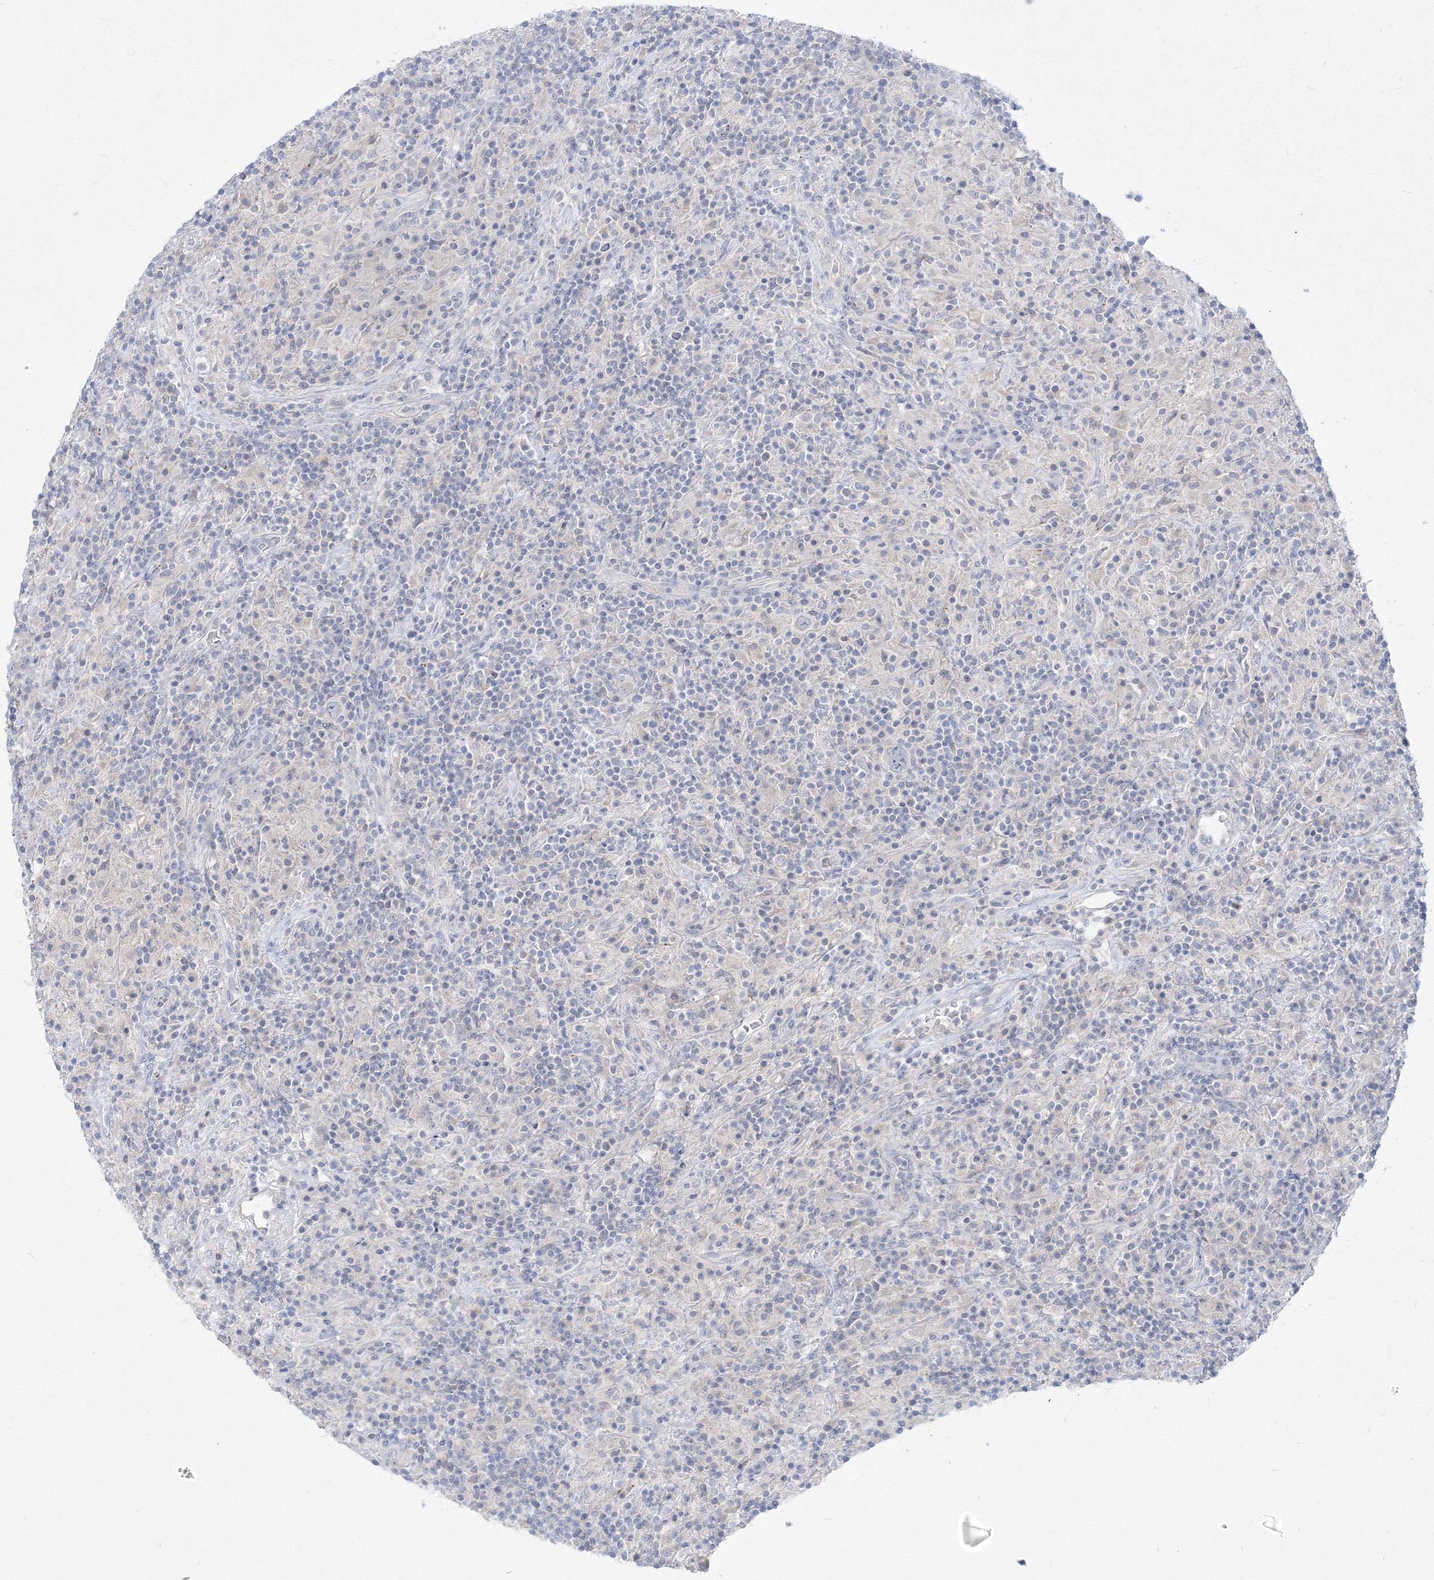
{"staining": {"intensity": "negative", "quantity": "none", "location": "none"}, "tissue": "lymphoma", "cell_type": "Tumor cells", "image_type": "cancer", "snomed": [{"axis": "morphology", "description": "Hodgkin's disease, NOS"}, {"axis": "topography", "description": "Lymph node"}], "caption": "Protein analysis of lymphoma exhibits no significant positivity in tumor cells.", "gene": "FBXL8", "patient": {"sex": "male", "age": 70}}